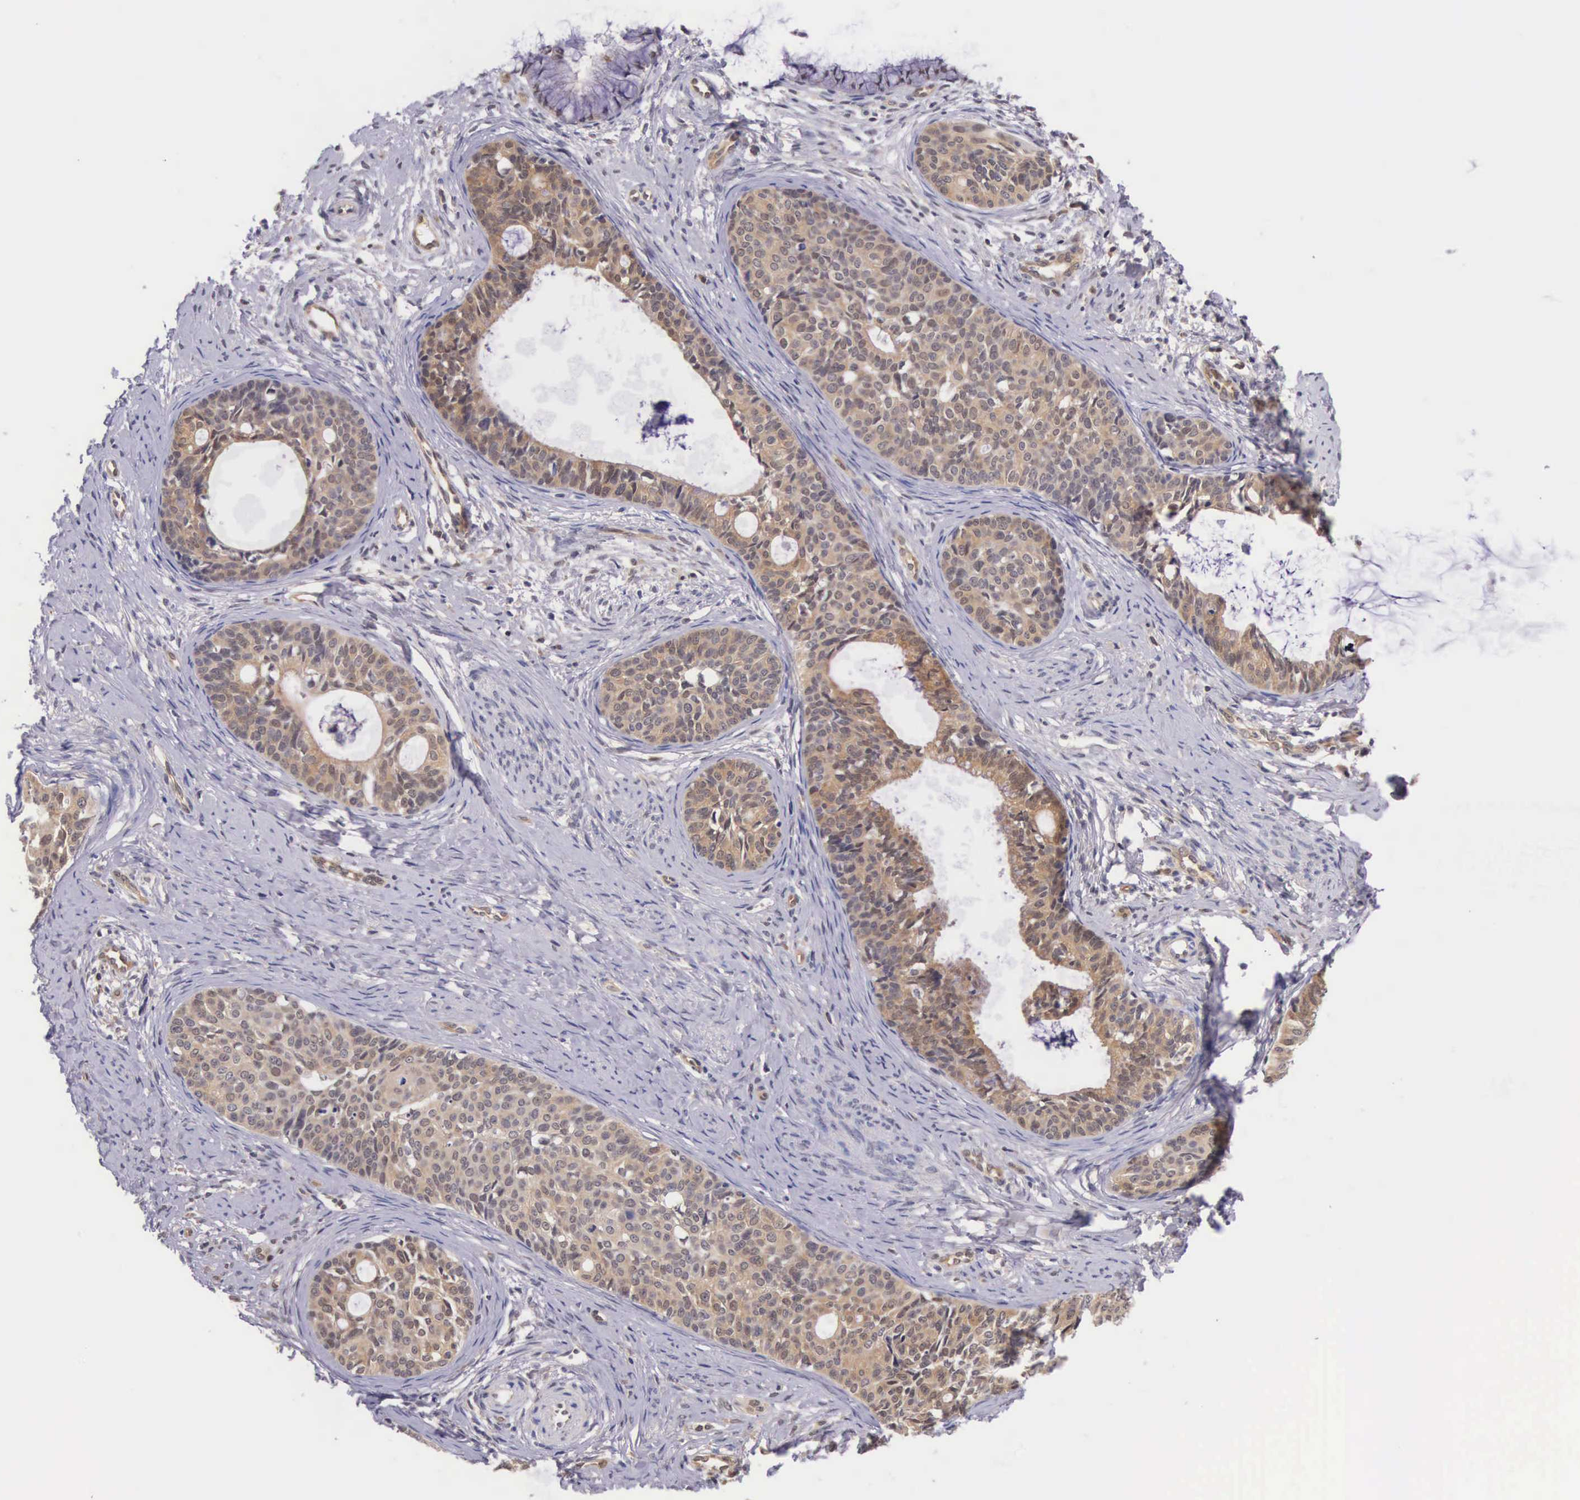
{"staining": {"intensity": "moderate", "quantity": ">75%", "location": "cytoplasmic/membranous"}, "tissue": "cervical cancer", "cell_type": "Tumor cells", "image_type": "cancer", "snomed": [{"axis": "morphology", "description": "Squamous cell carcinoma, NOS"}, {"axis": "topography", "description": "Cervix"}], "caption": "The micrograph reveals immunohistochemical staining of cervical cancer (squamous cell carcinoma). There is moderate cytoplasmic/membranous expression is seen in about >75% of tumor cells.", "gene": "IGBP1", "patient": {"sex": "female", "age": 34}}